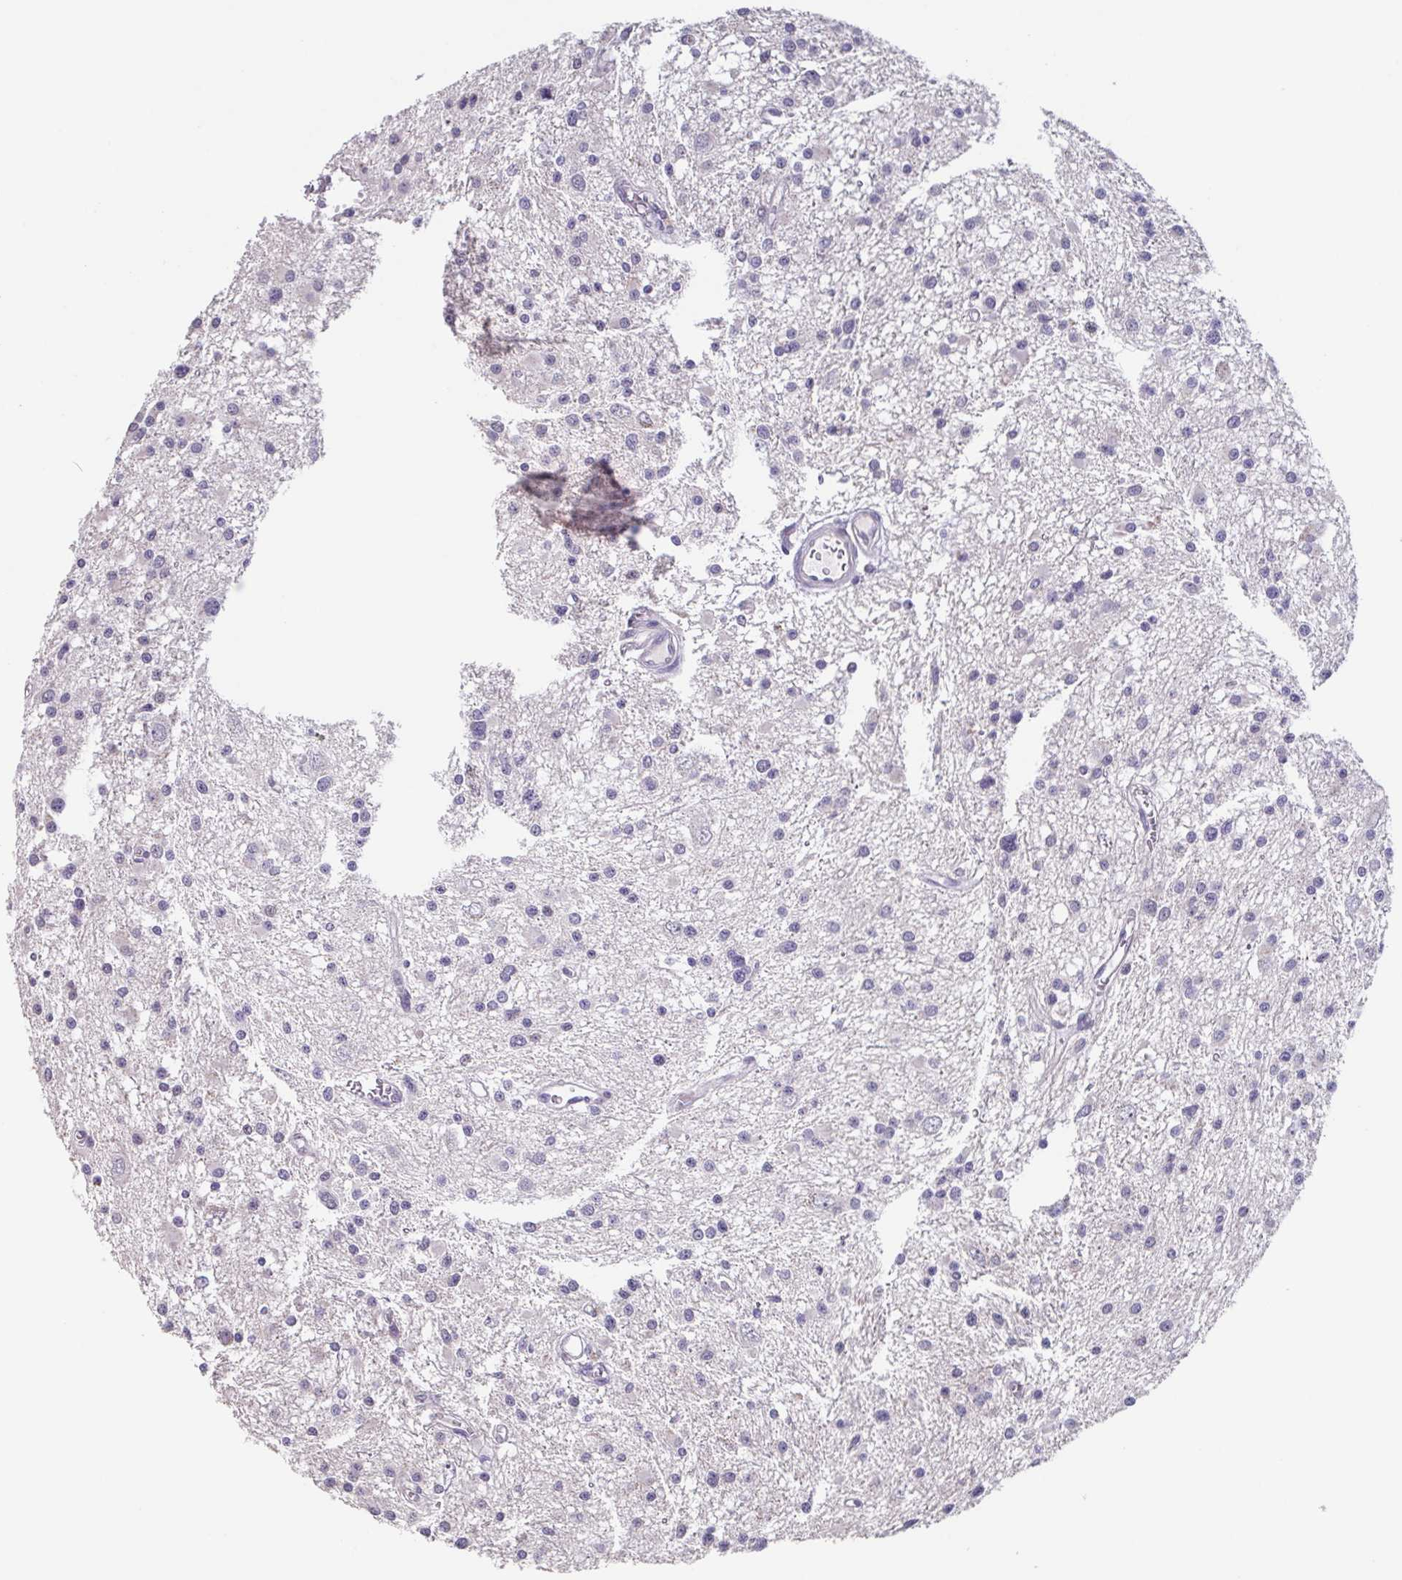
{"staining": {"intensity": "negative", "quantity": "none", "location": "none"}, "tissue": "glioma", "cell_type": "Tumor cells", "image_type": "cancer", "snomed": [{"axis": "morphology", "description": "Glioma, malignant, High grade"}, {"axis": "topography", "description": "Brain"}], "caption": "Image shows no significant protein staining in tumor cells of high-grade glioma (malignant).", "gene": "GHRL", "patient": {"sex": "male", "age": 54}}